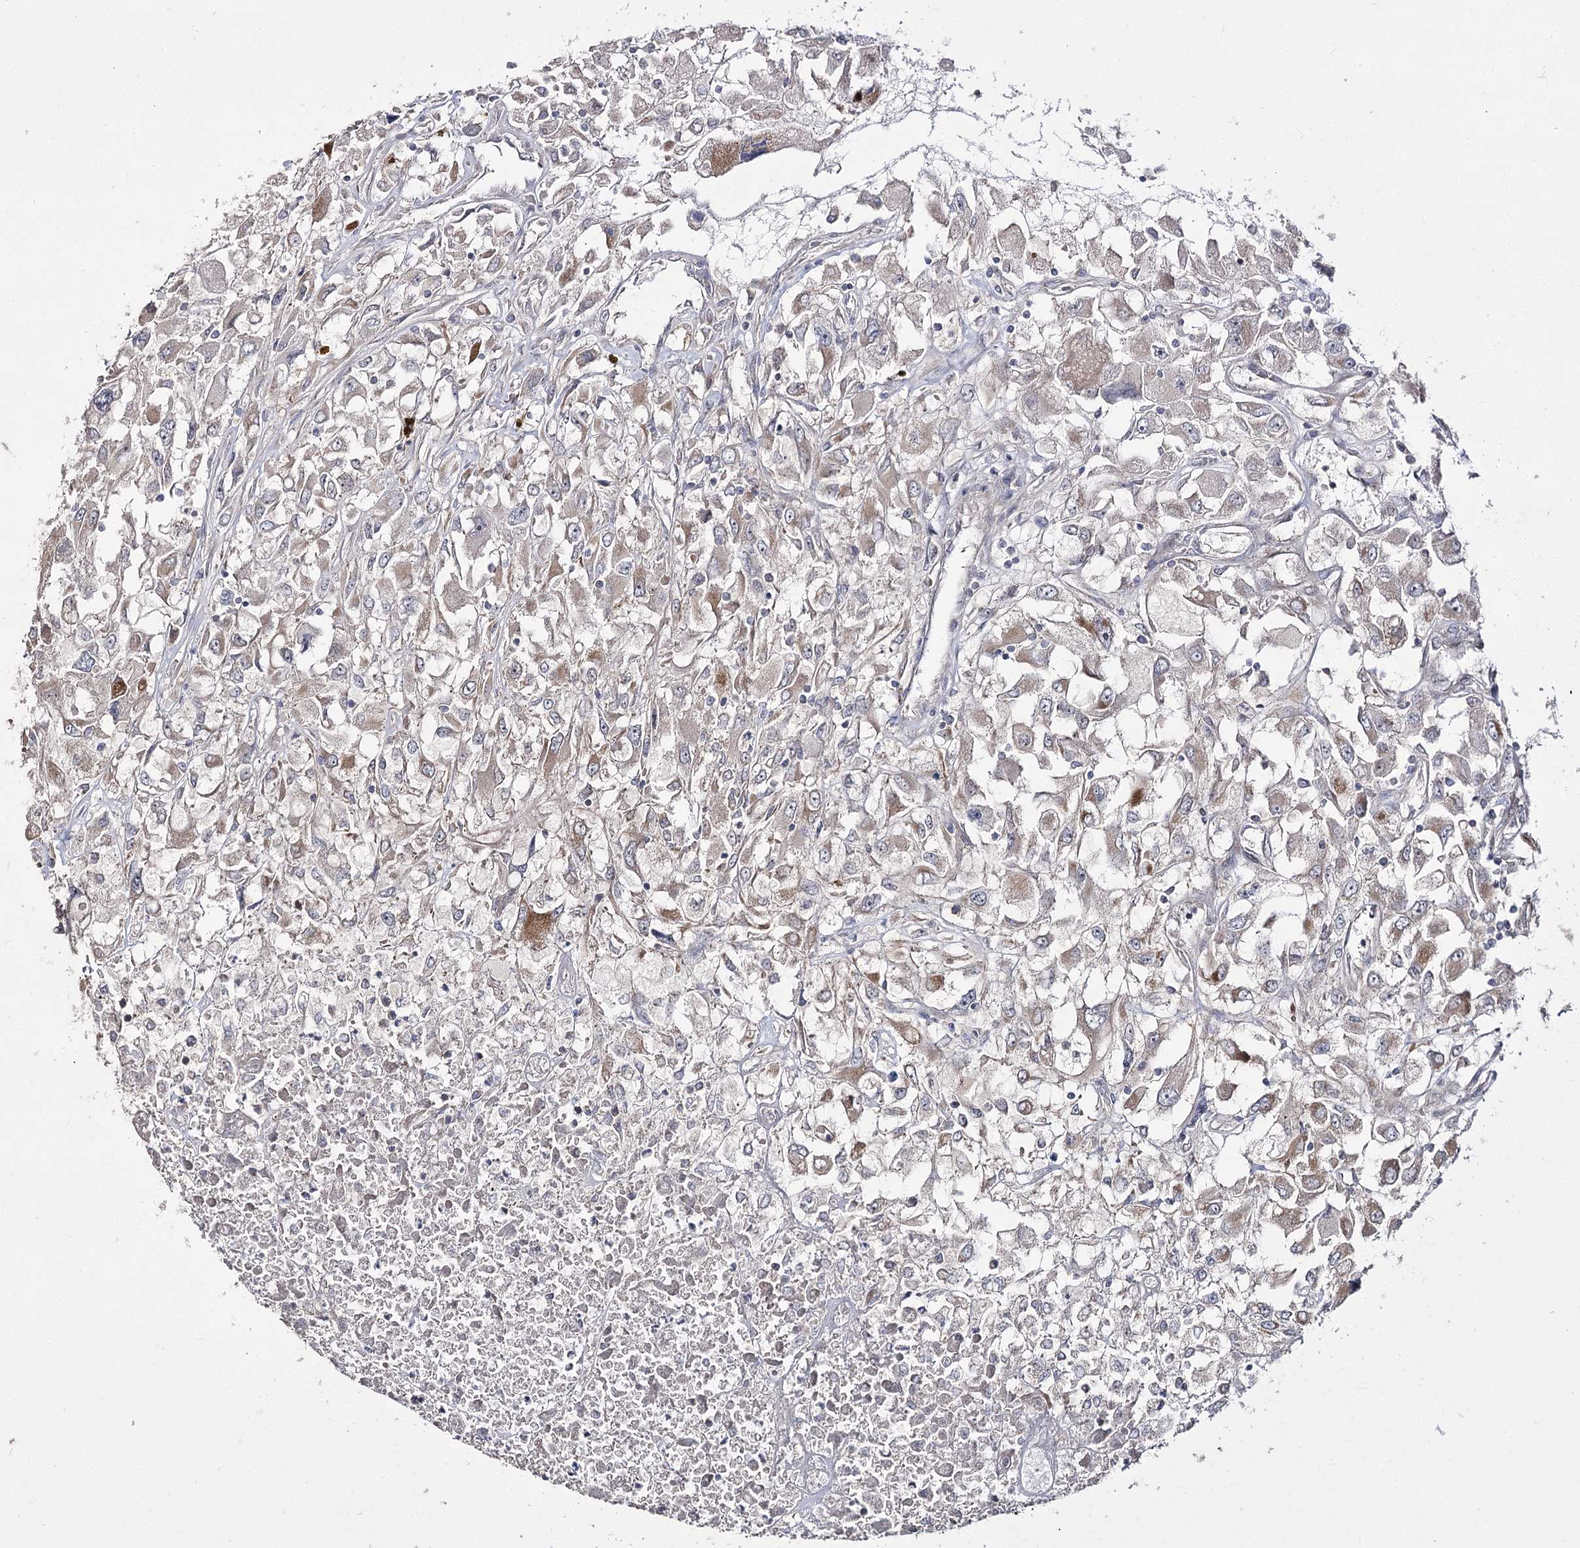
{"staining": {"intensity": "moderate", "quantity": "<25%", "location": "cytoplasmic/membranous"}, "tissue": "renal cancer", "cell_type": "Tumor cells", "image_type": "cancer", "snomed": [{"axis": "morphology", "description": "Adenocarcinoma, NOS"}, {"axis": "topography", "description": "Kidney"}], "caption": "The image shows immunohistochemical staining of adenocarcinoma (renal). There is moderate cytoplasmic/membranous positivity is identified in about <25% of tumor cells.", "gene": "NADK2", "patient": {"sex": "female", "age": 52}}